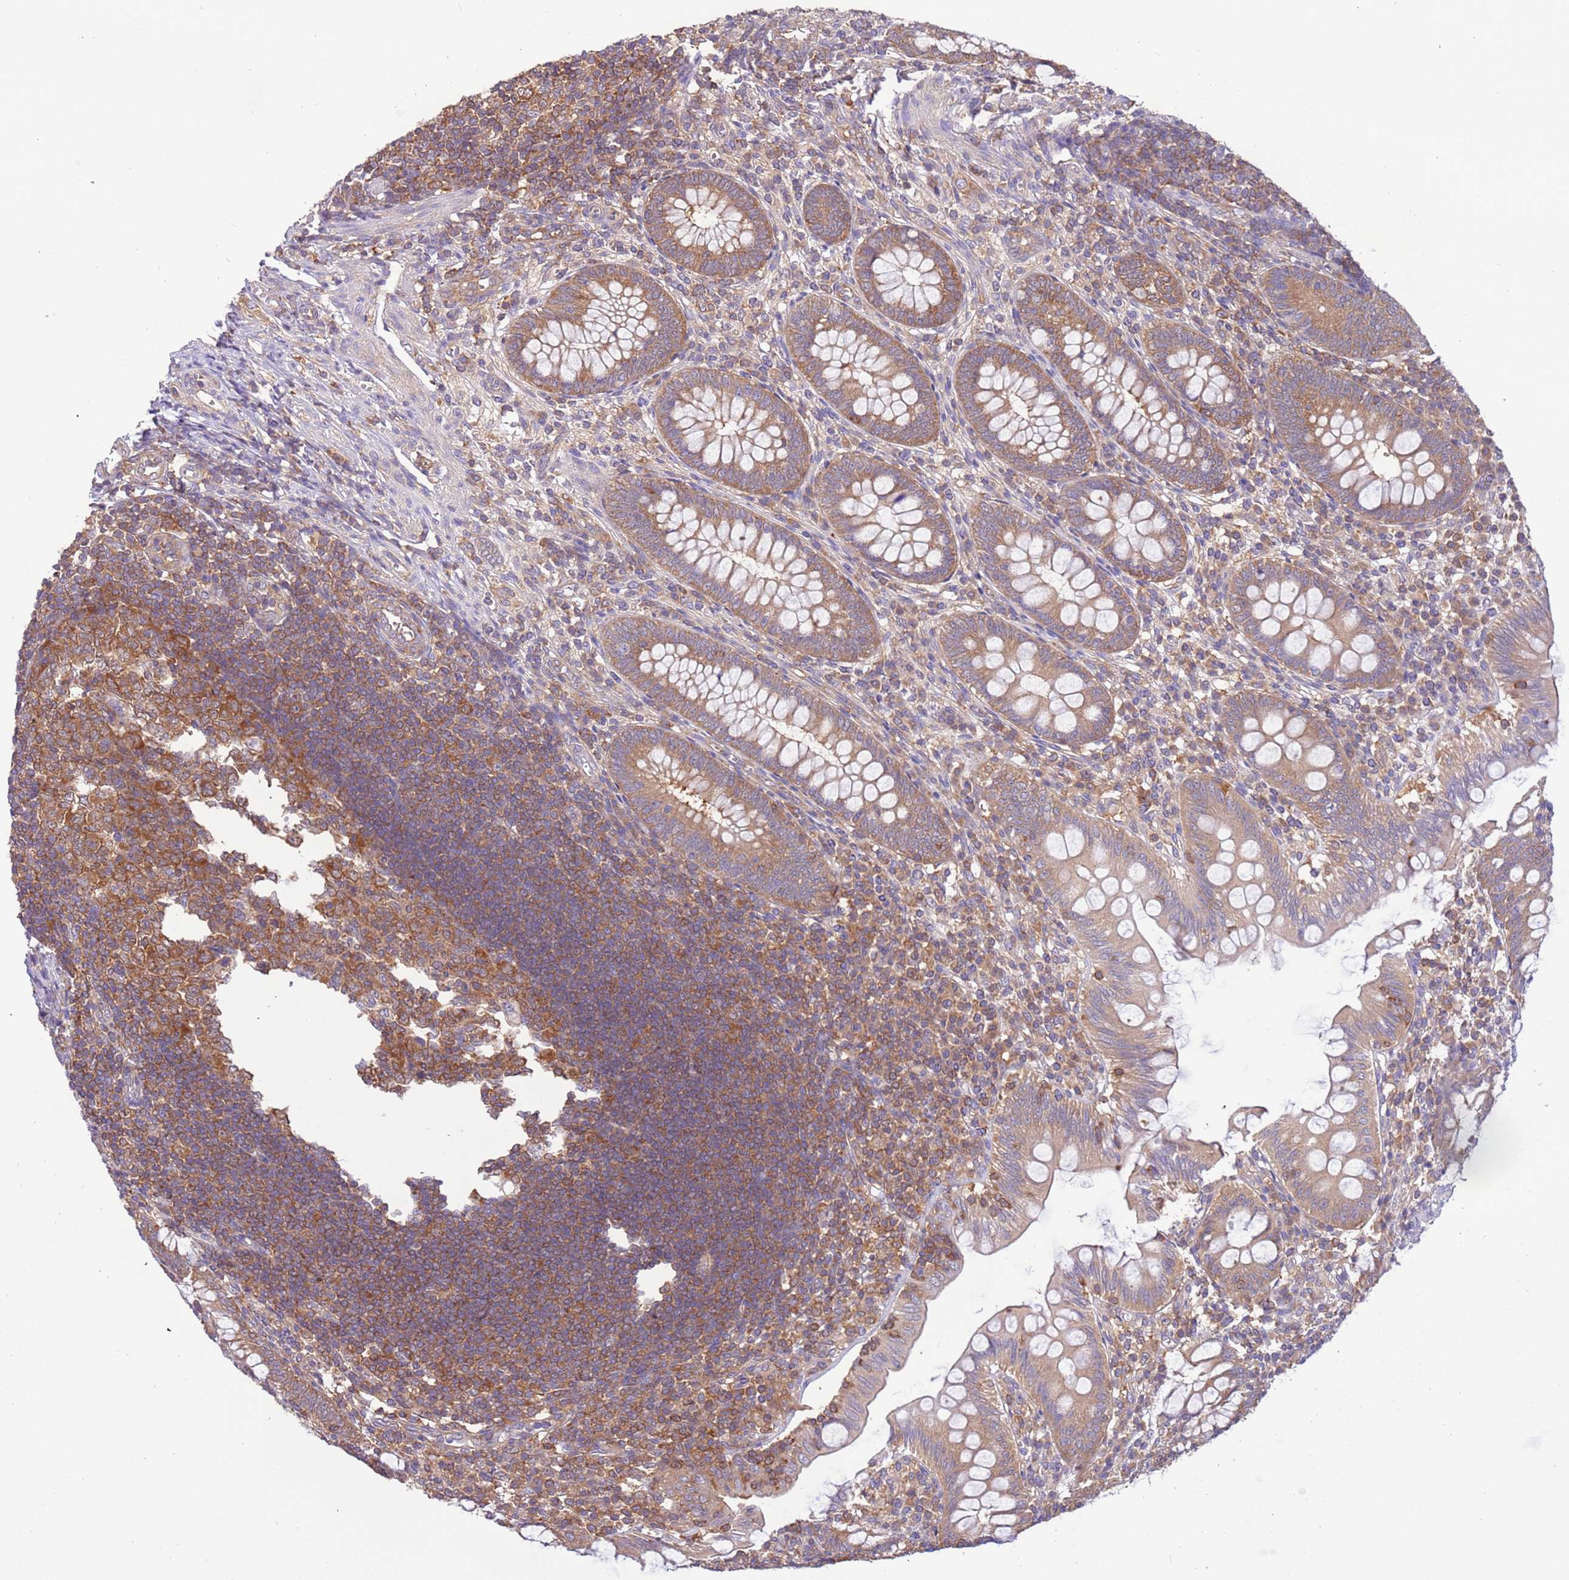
{"staining": {"intensity": "moderate", "quantity": ">75%", "location": "cytoplasmic/membranous"}, "tissue": "appendix", "cell_type": "Glandular cells", "image_type": "normal", "snomed": [{"axis": "morphology", "description": "Normal tissue, NOS"}, {"axis": "topography", "description": "Appendix"}], "caption": "Immunohistochemistry micrograph of benign appendix: appendix stained using IHC reveals medium levels of moderate protein expression localized specifically in the cytoplasmic/membranous of glandular cells, appearing as a cytoplasmic/membranous brown color.", "gene": "STIP1", "patient": {"sex": "male", "age": 14}}